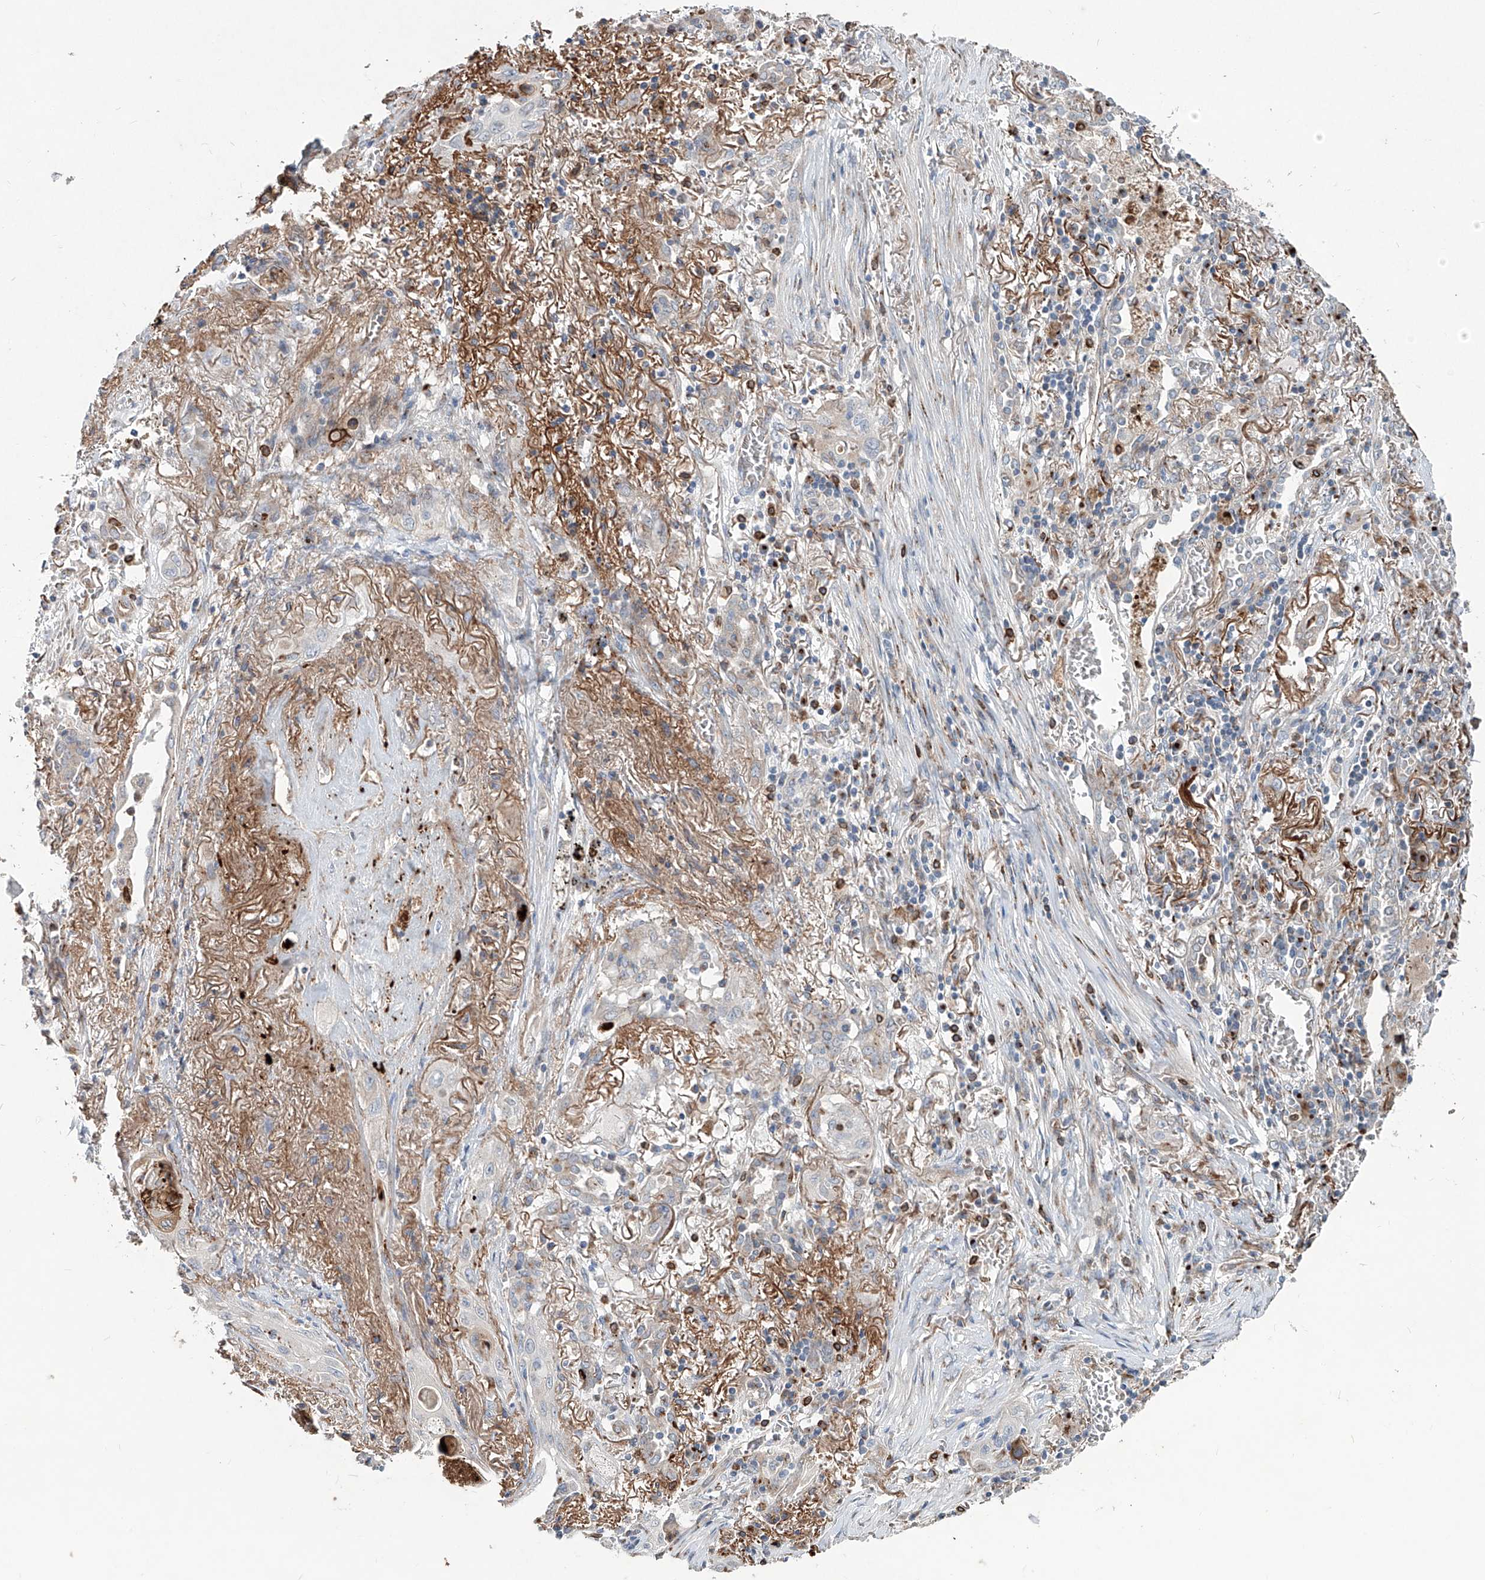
{"staining": {"intensity": "negative", "quantity": "none", "location": "none"}, "tissue": "lung cancer", "cell_type": "Tumor cells", "image_type": "cancer", "snomed": [{"axis": "morphology", "description": "Squamous cell carcinoma, NOS"}, {"axis": "topography", "description": "Lung"}], "caption": "A photomicrograph of lung cancer stained for a protein displays no brown staining in tumor cells. The staining is performed using DAB brown chromogen with nuclei counter-stained in using hematoxylin.", "gene": "CDH5", "patient": {"sex": "female", "age": 47}}